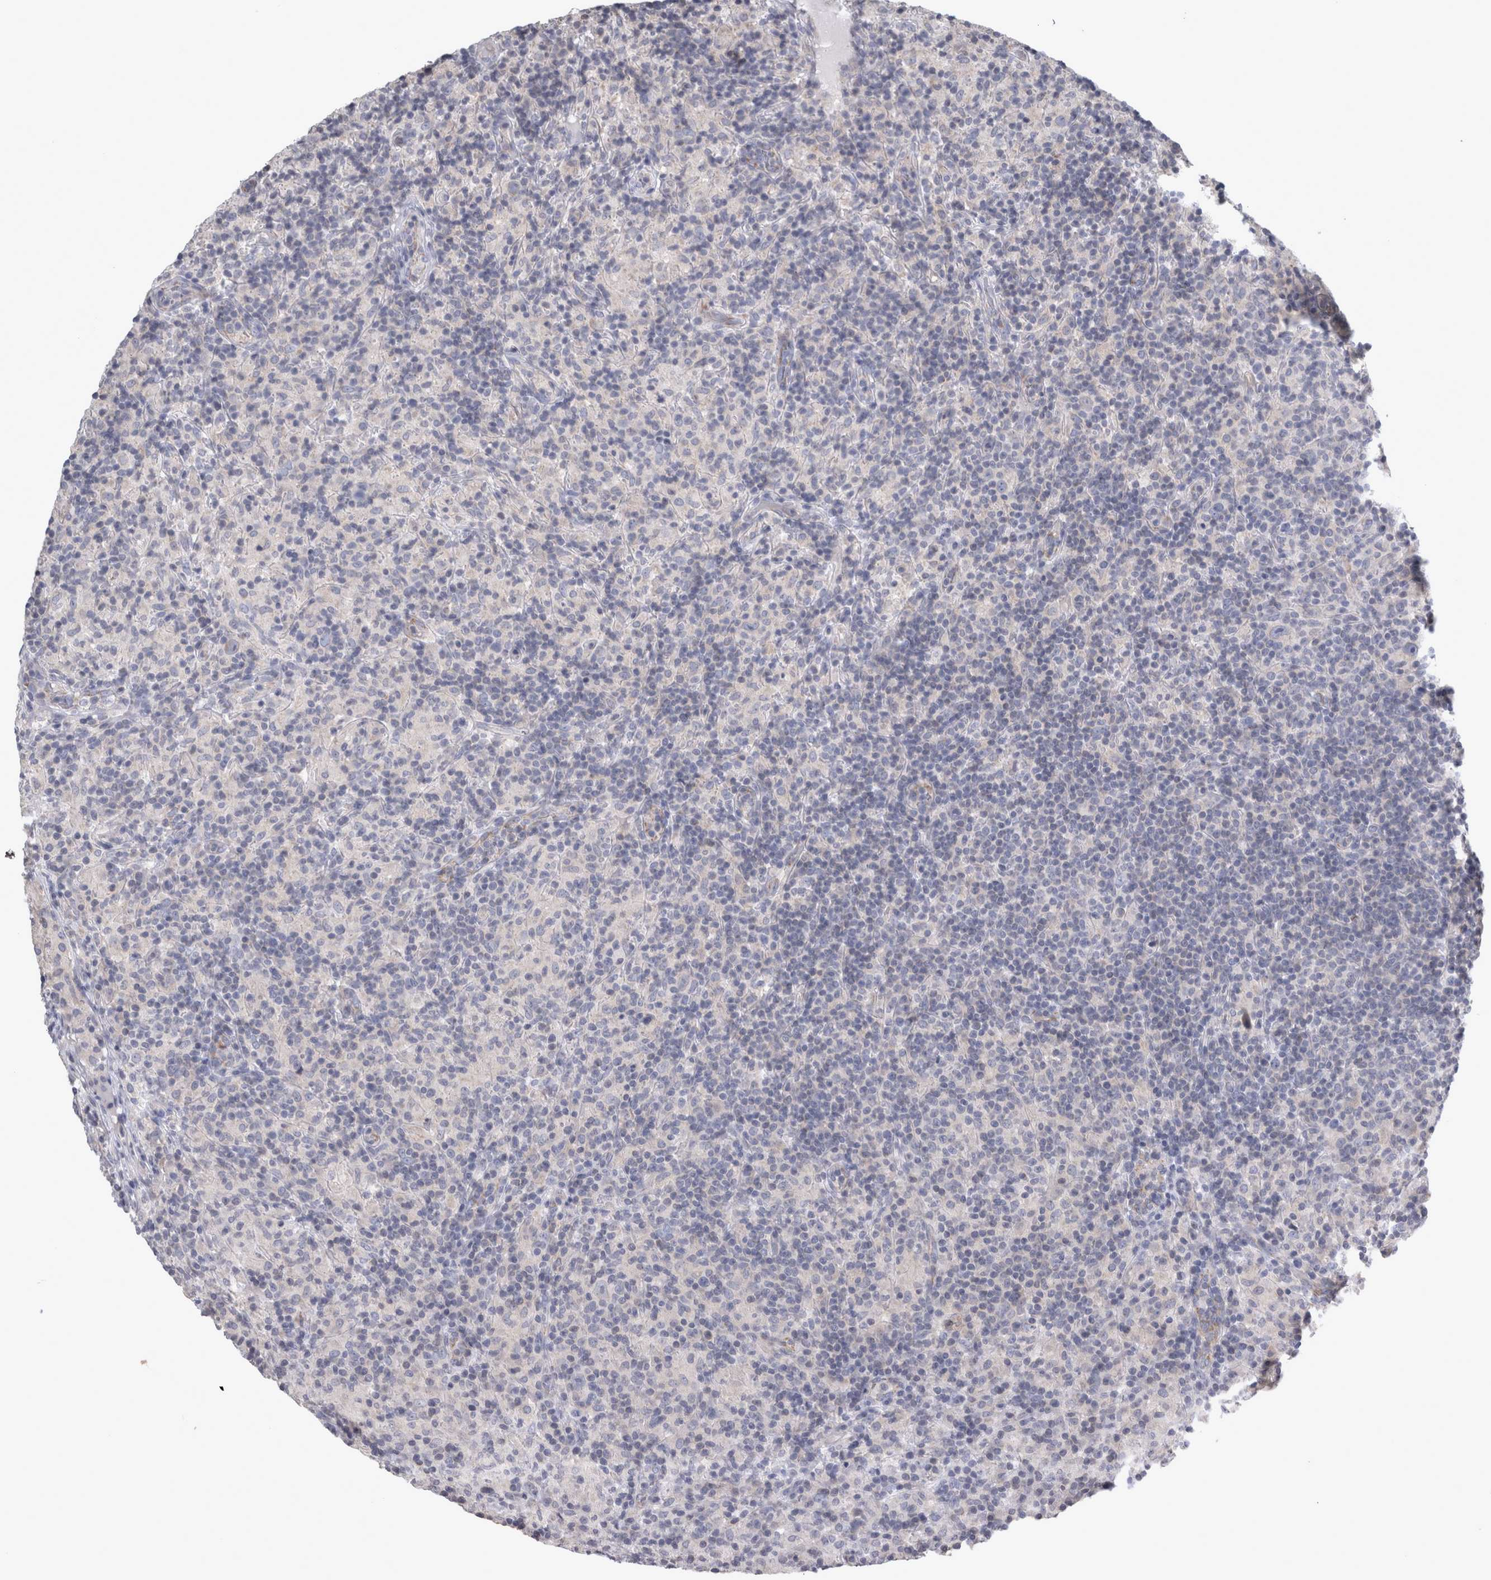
{"staining": {"intensity": "negative", "quantity": "none", "location": "none"}, "tissue": "lymphoma", "cell_type": "Tumor cells", "image_type": "cancer", "snomed": [{"axis": "morphology", "description": "Hodgkin's disease, NOS"}, {"axis": "topography", "description": "Lymph node"}], "caption": "Micrograph shows no protein expression in tumor cells of Hodgkin's disease tissue. (DAB (3,3'-diaminobenzidine) immunohistochemistry (IHC), high magnification).", "gene": "TCAP", "patient": {"sex": "male", "age": 70}}